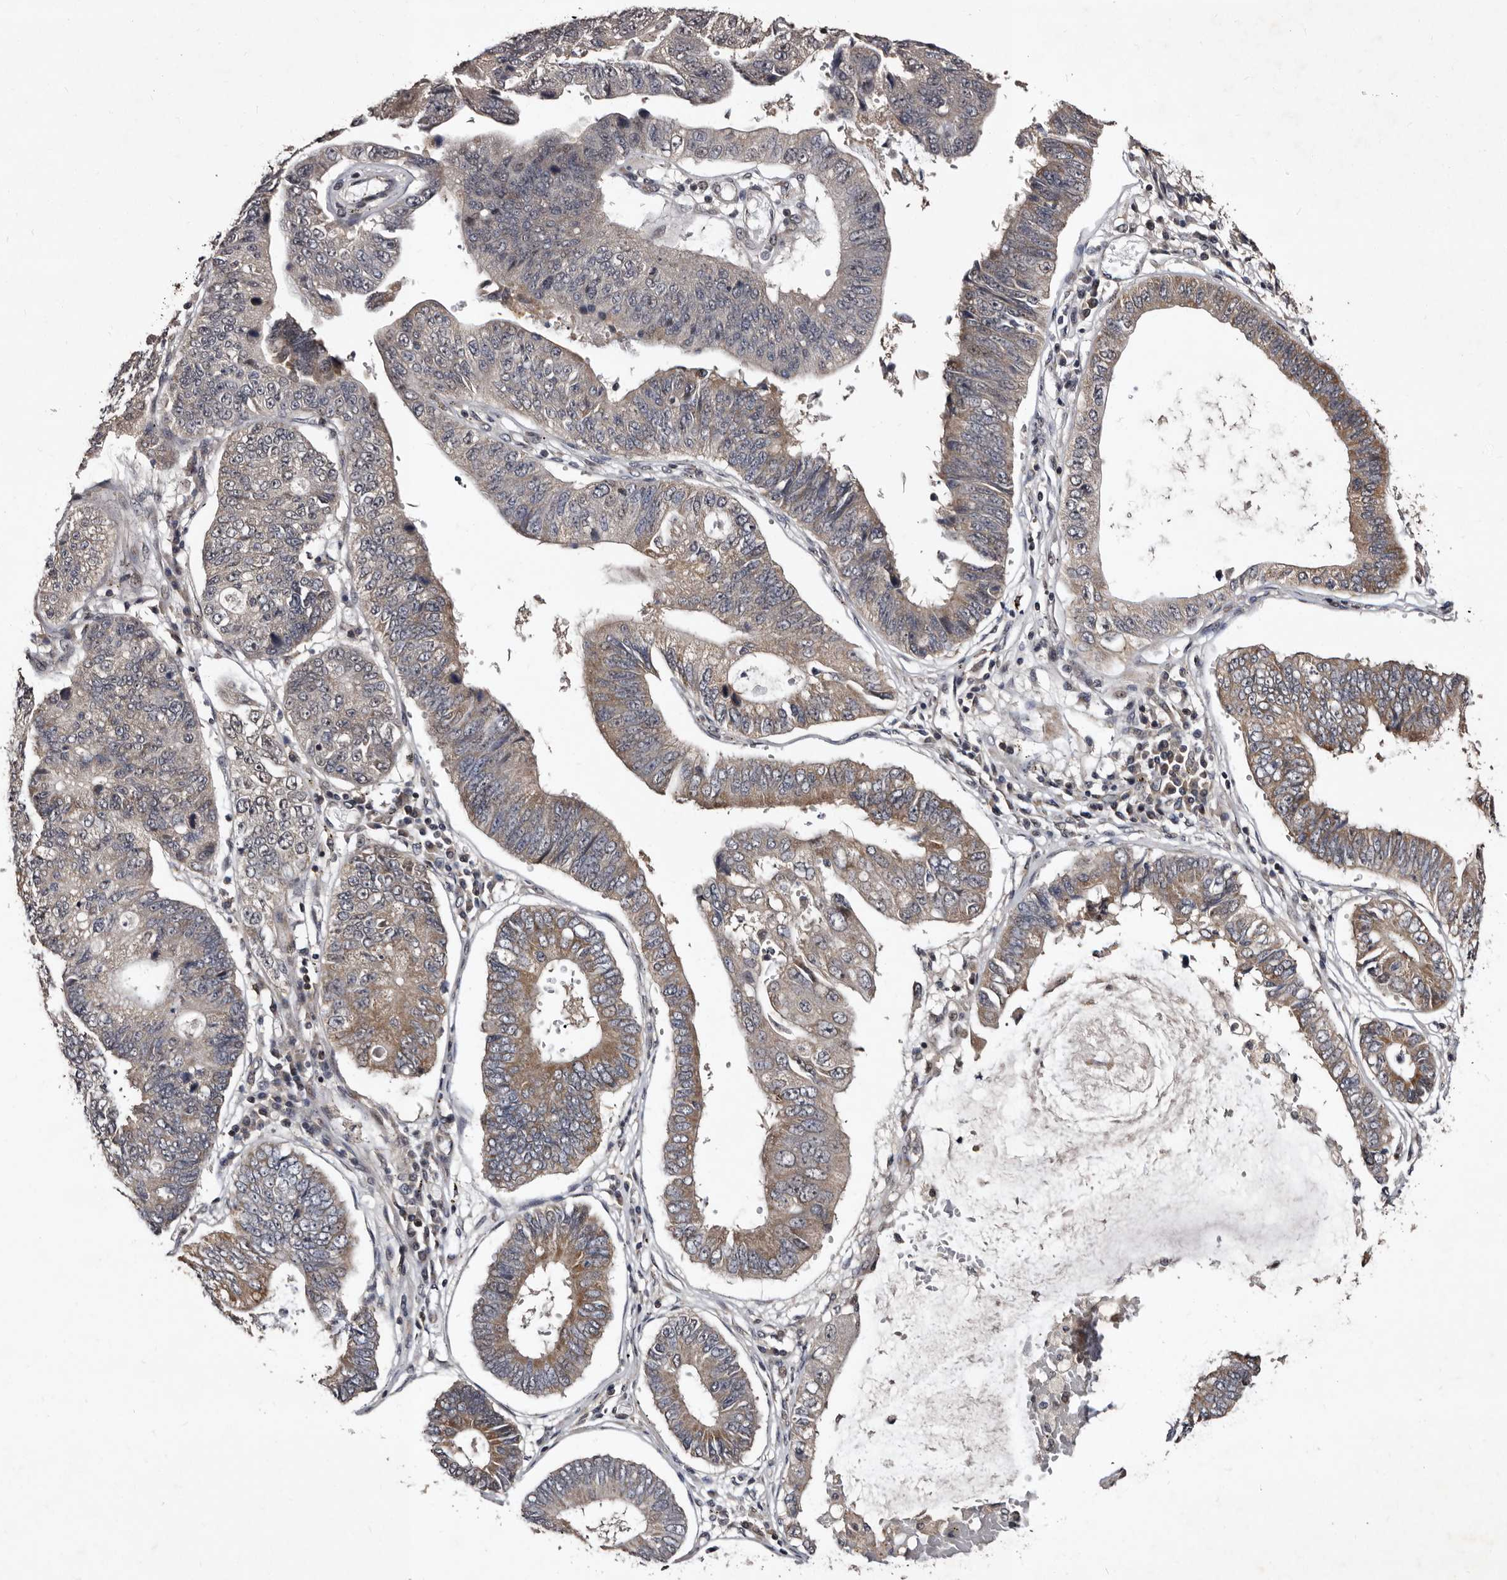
{"staining": {"intensity": "moderate", "quantity": "<25%", "location": "cytoplasmic/membranous"}, "tissue": "stomach cancer", "cell_type": "Tumor cells", "image_type": "cancer", "snomed": [{"axis": "morphology", "description": "Adenocarcinoma, NOS"}, {"axis": "topography", "description": "Stomach"}], "caption": "Brown immunohistochemical staining in human stomach cancer reveals moderate cytoplasmic/membranous staining in about <25% of tumor cells.", "gene": "MKRN3", "patient": {"sex": "male", "age": 59}}